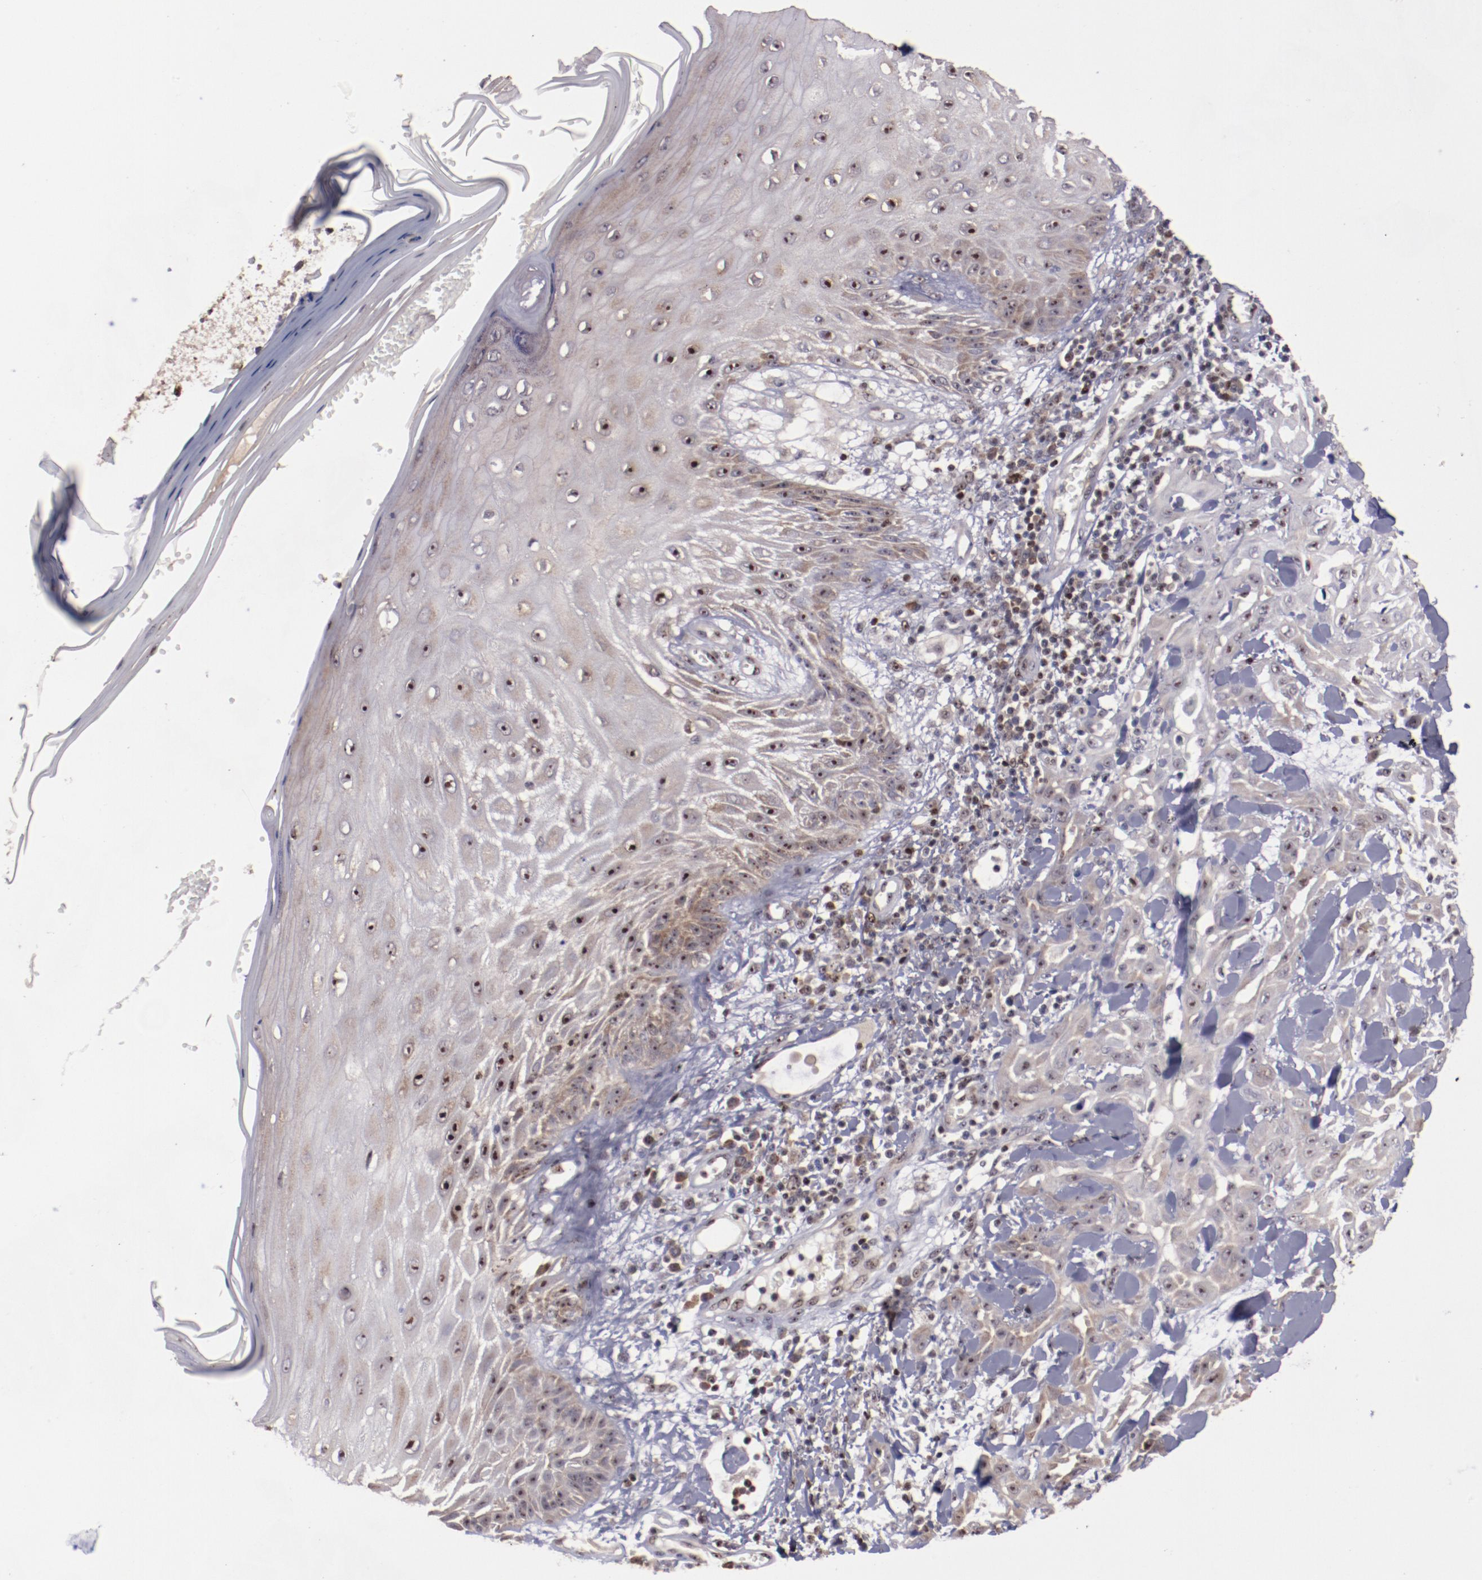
{"staining": {"intensity": "weak", "quantity": "25%-75%", "location": "cytoplasmic/membranous,nuclear"}, "tissue": "skin cancer", "cell_type": "Tumor cells", "image_type": "cancer", "snomed": [{"axis": "morphology", "description": "Squamous cell carcinoma, NOS"}, {"axis": "topography", "description": "Skin"}], "caption": "The photomicrograph shows staining of skin cancer (squamous cell carcinoma), revealing weak cytoplasmic/membranous and nuclear protein staining (brown color) within tumor cells.", "gene": "DDX24", "patient": {"sex": "male", "age": 24}}